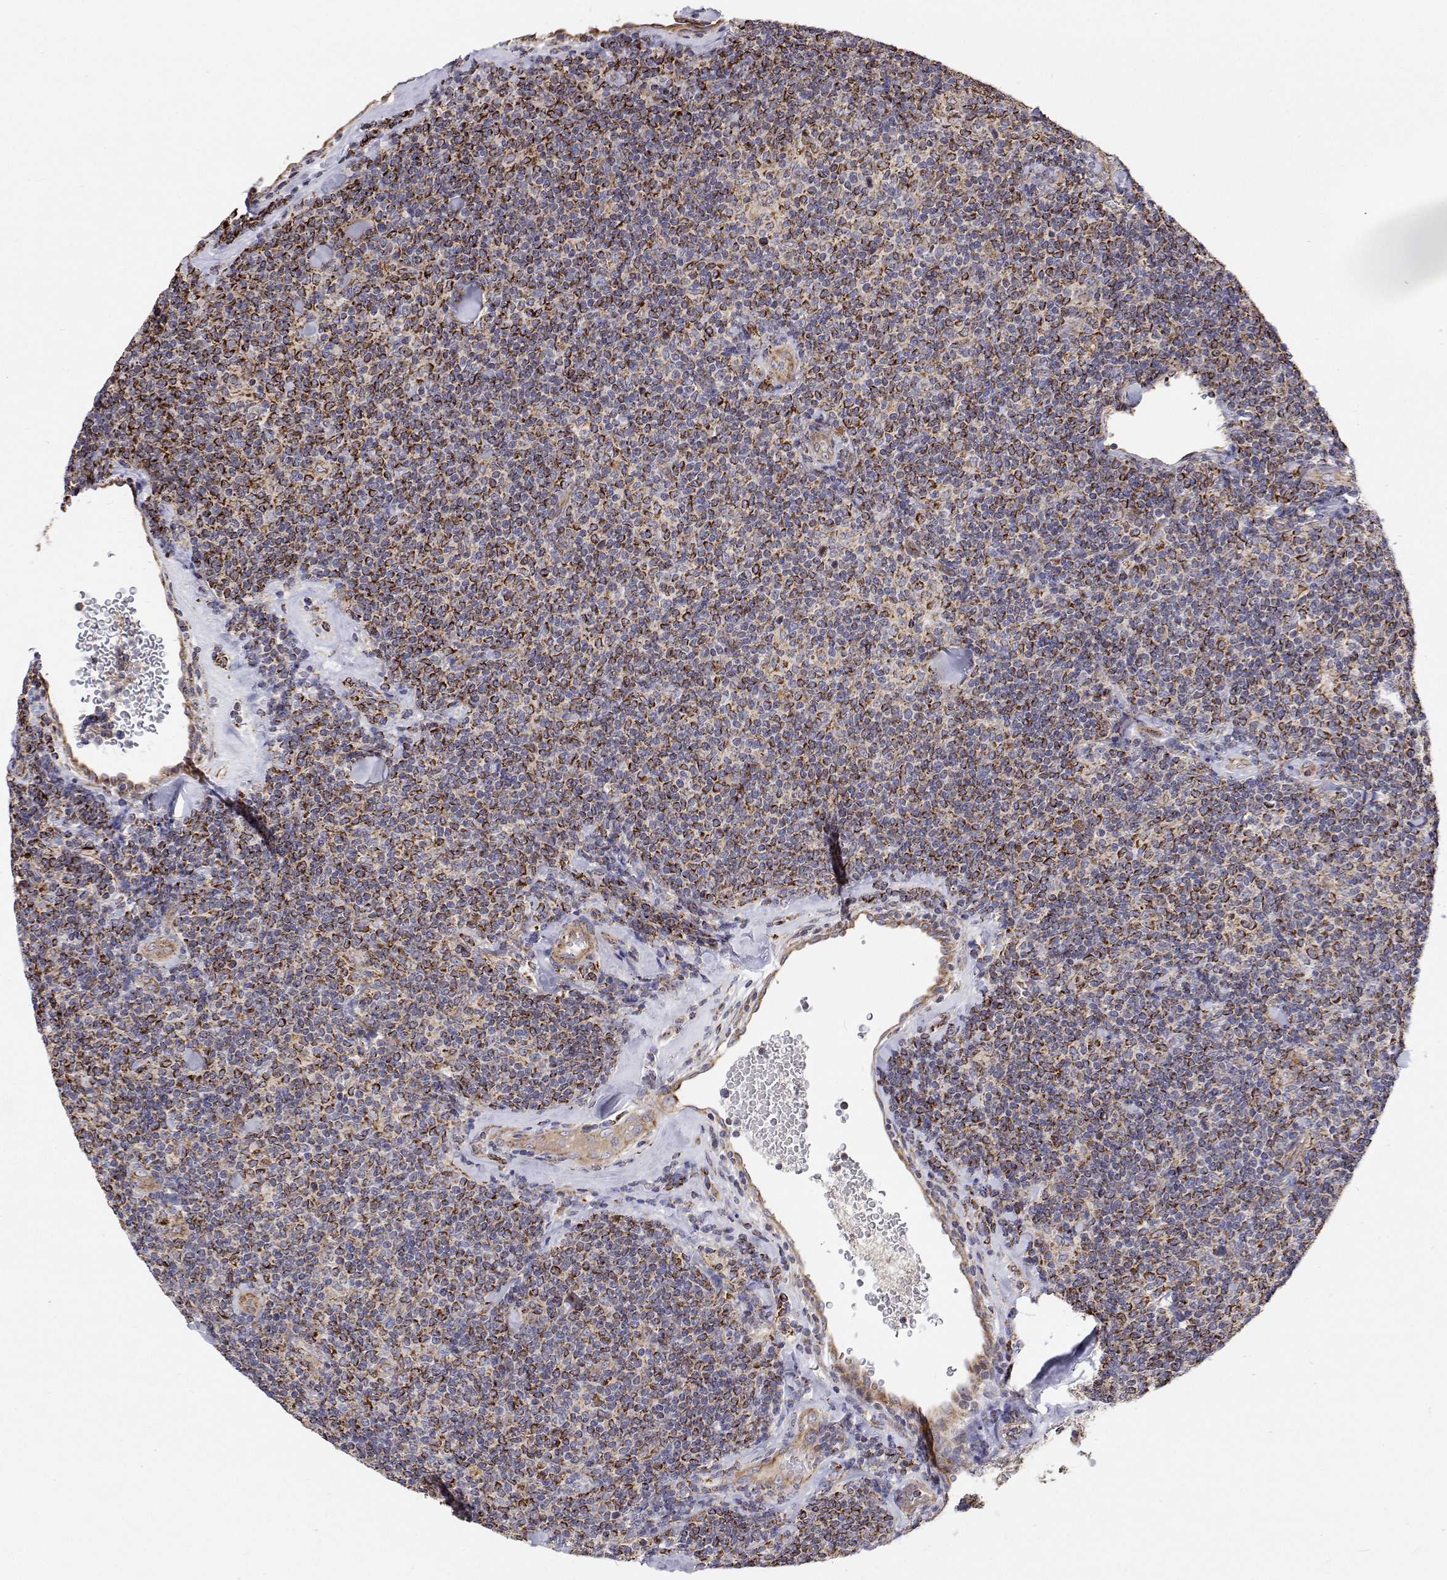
{"staining": {"intensity": "strong", "quantity": ">75%", "location": "cytoplasmic/membranous"}, "tissue": "lymphoma", "cell_type": "Tumor cells", "image_type": "cancer", "snomed": [{"axis": "morphology", "description": "Malignant lymphoma, non-Hodgkin's type, Low grade"}, {"axis": "topography", "description": "Lymph node"}], "caption": "Protein expression by IHC demonstrates strong cytoplasmic/membranous expression in approximately >75% of tumor cells in low-grade malignant lymphoma, non-Hodgkin's type.", "gene": "SPICE1", "patient": {"sex": "female", "age": 56}}